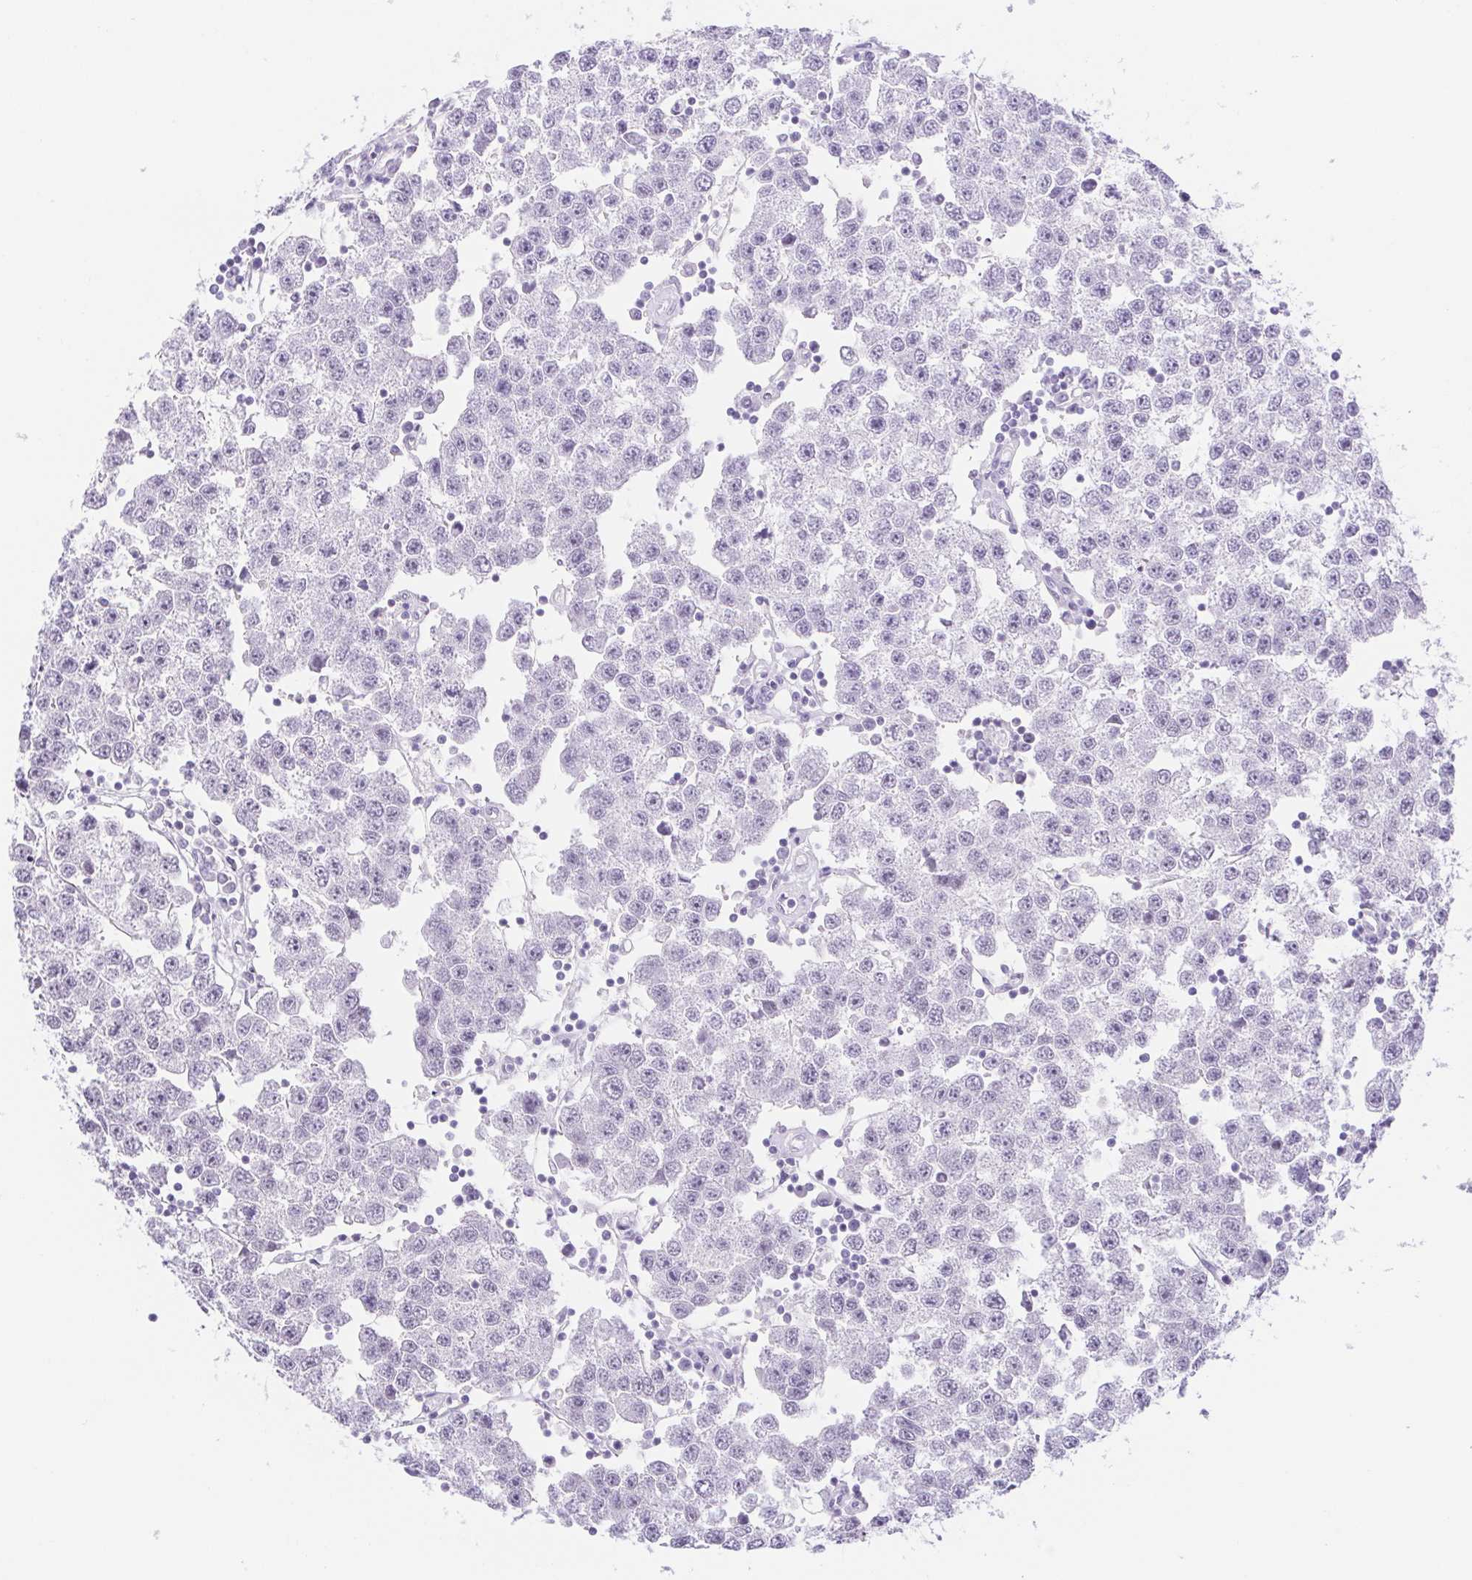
{"staining": {"intensity": "negative", "quantity": "none", "location": "none"}, "tissue": "testis cancer", "cell_type": "Tumor cells", "image_type": "cancer", "snomed": [{"axis": "morphology", "description": "Seminoma, NOS"}, {"axis": "topography", "description": "Testis"}], "caption": "A histopathology image of human seminoma (testis) is negative for staining in tumor cells.", "gene": "CAND1", "patient": {"sex": "male", "age": 34}}